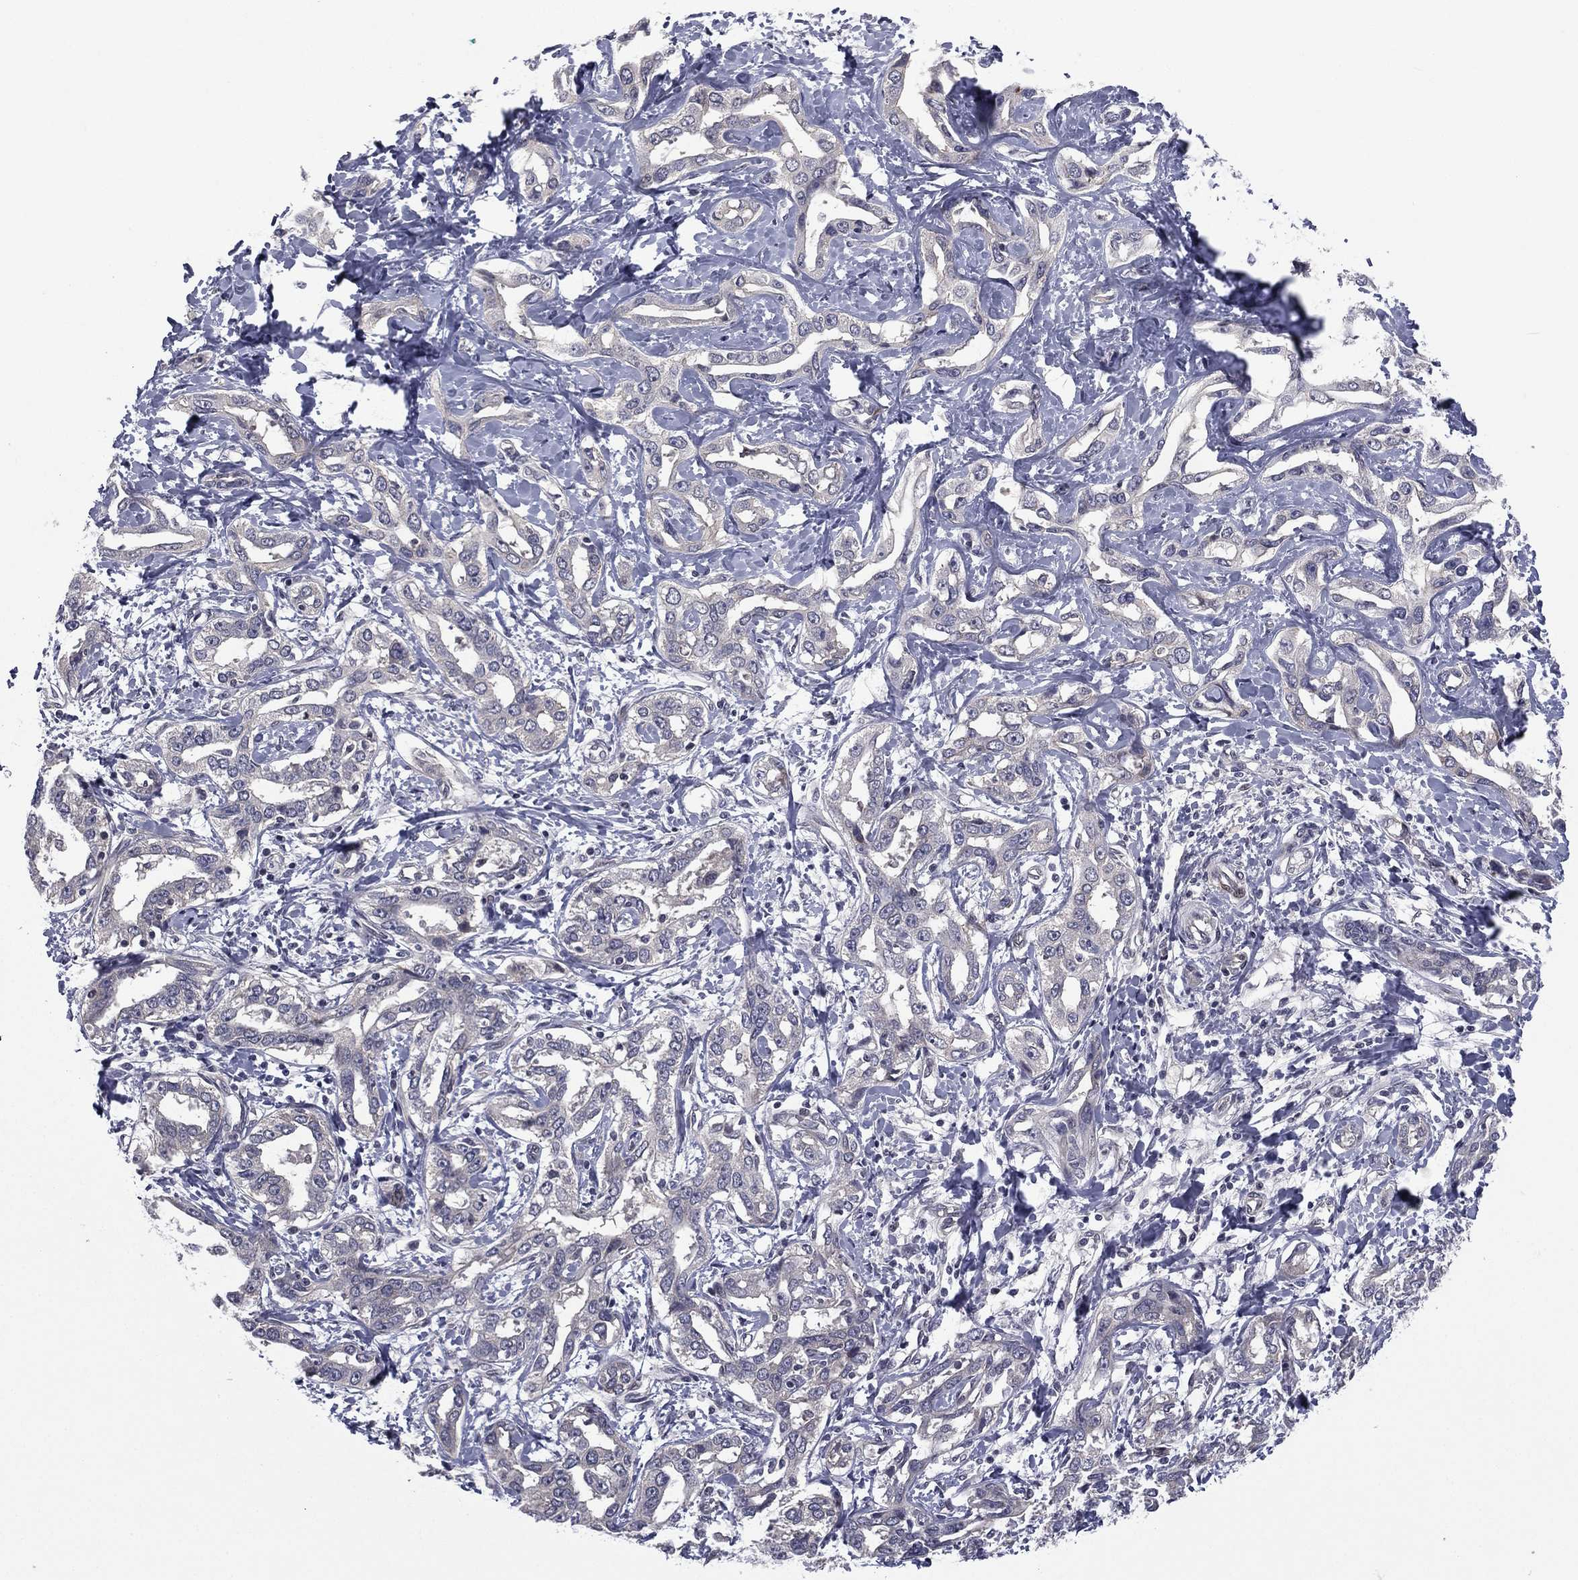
{"staining": {"intensity": "negative", "quantity": "none", "location": "none"}, "tissue": "liver cancer", "cell_type": "Tumor cells", "image_type": "cancer", "snomed": [{"axis": "morphology", "description": "Cholangiocarcinoma"}, {"axis": "topography", "description": "Liver"}], "caption": "This is an IHC histopathology image of human liver cholangiocarcinoma. There is no expression in tumor cells.", "gene": "ACTRT2", "patient": {"sex": "male", "age": 59}}